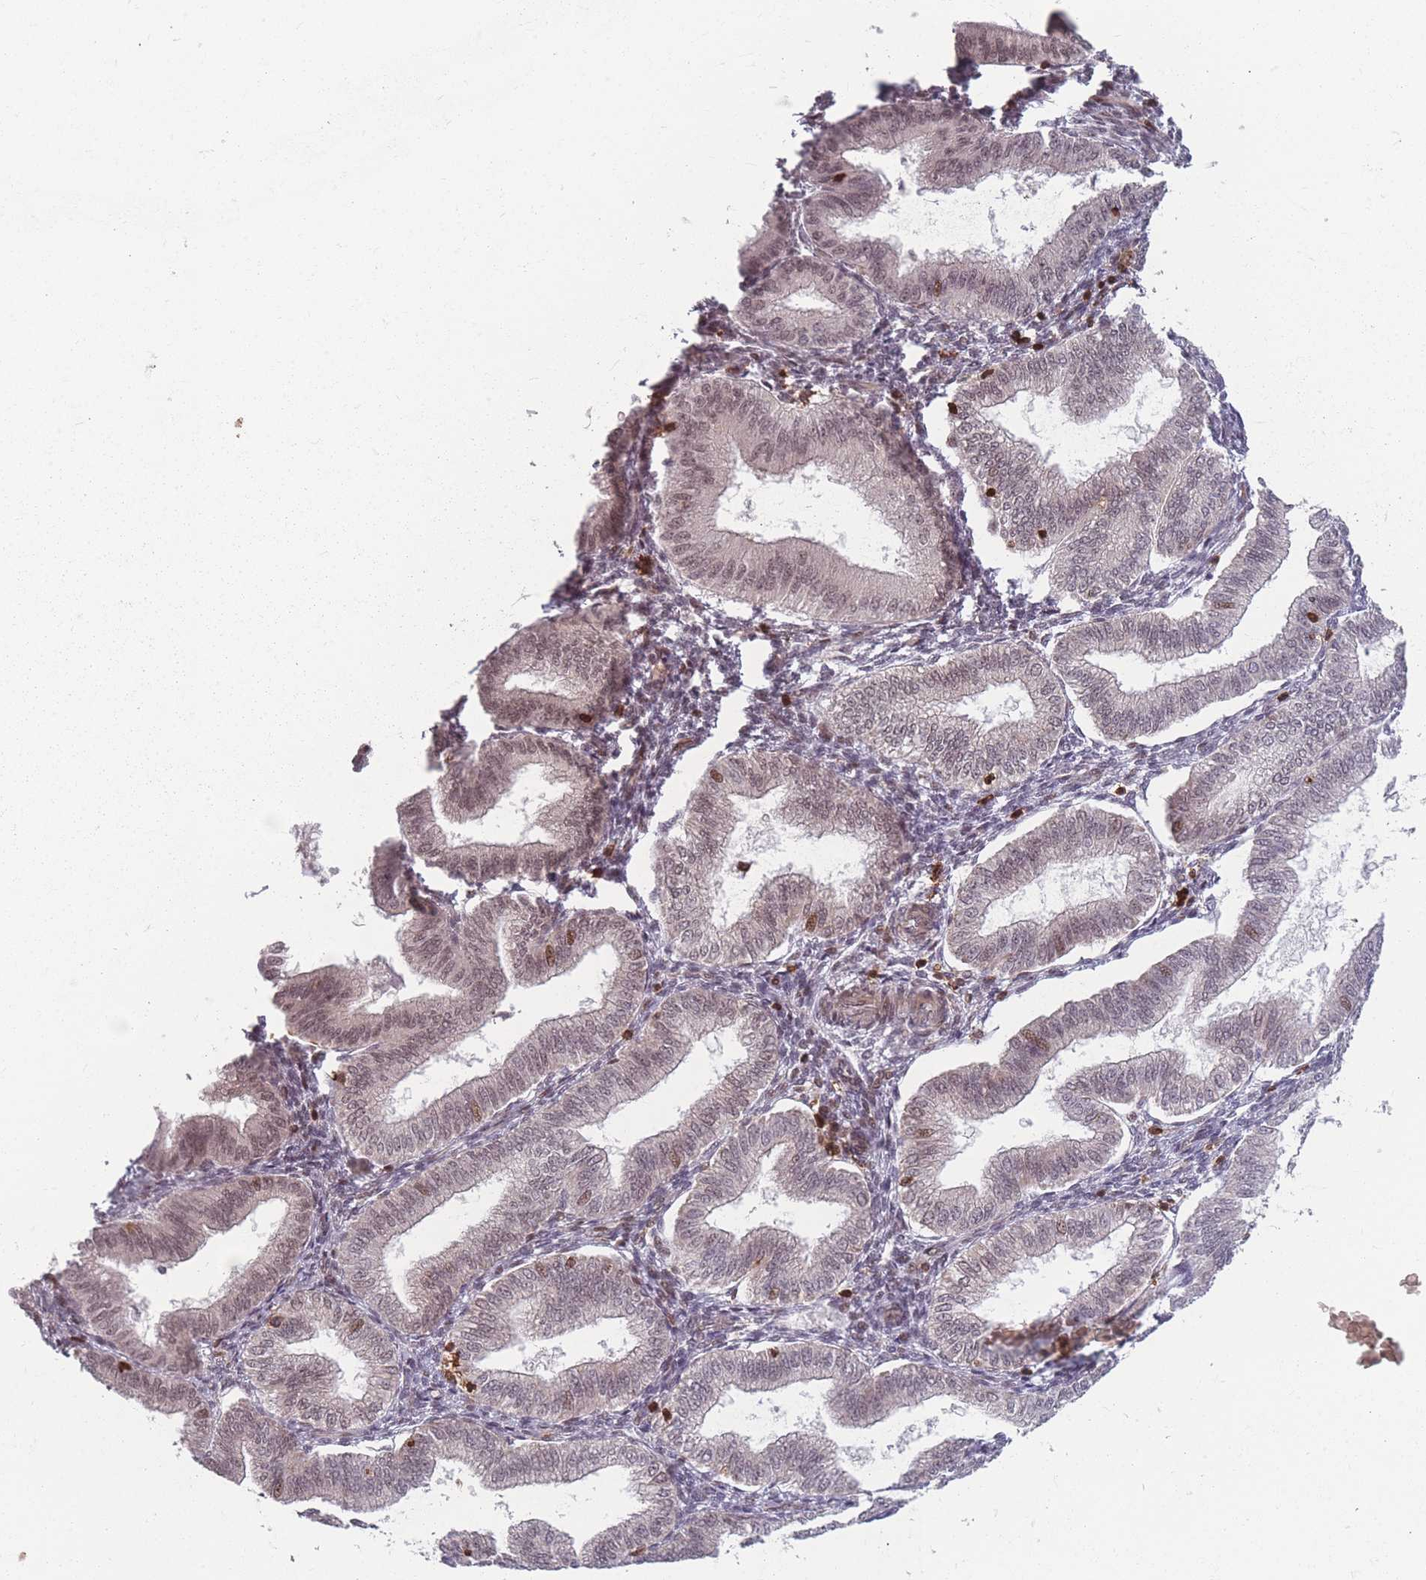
{"staining": {"intensity": "moderate", "quantity": "25%-75%", "location": "nuclear"}, "tissue": "endometrium", "cell_type": "Cells in endometrial stroma", "image_type": "normal", "snomed": [{"axis": "morphology", "description": "Normal tissue, NOS"}, {"axis": "topography", "description": "Endometrium"}], "caption": "A high-resolution micrograph shows immunohistochemistry staining of normal endometrium, which reveals moderate nuclear positivity in about 25%-75% of cells in endometrial stroma. Using DAB (3,3'-diaminobenzidine) (brown) and hematoxylin (blue) stains, captured at high magnification using brightfield microscopy.", "gene": "WDR55", "patient": {"sex": "female", "age": 39}}